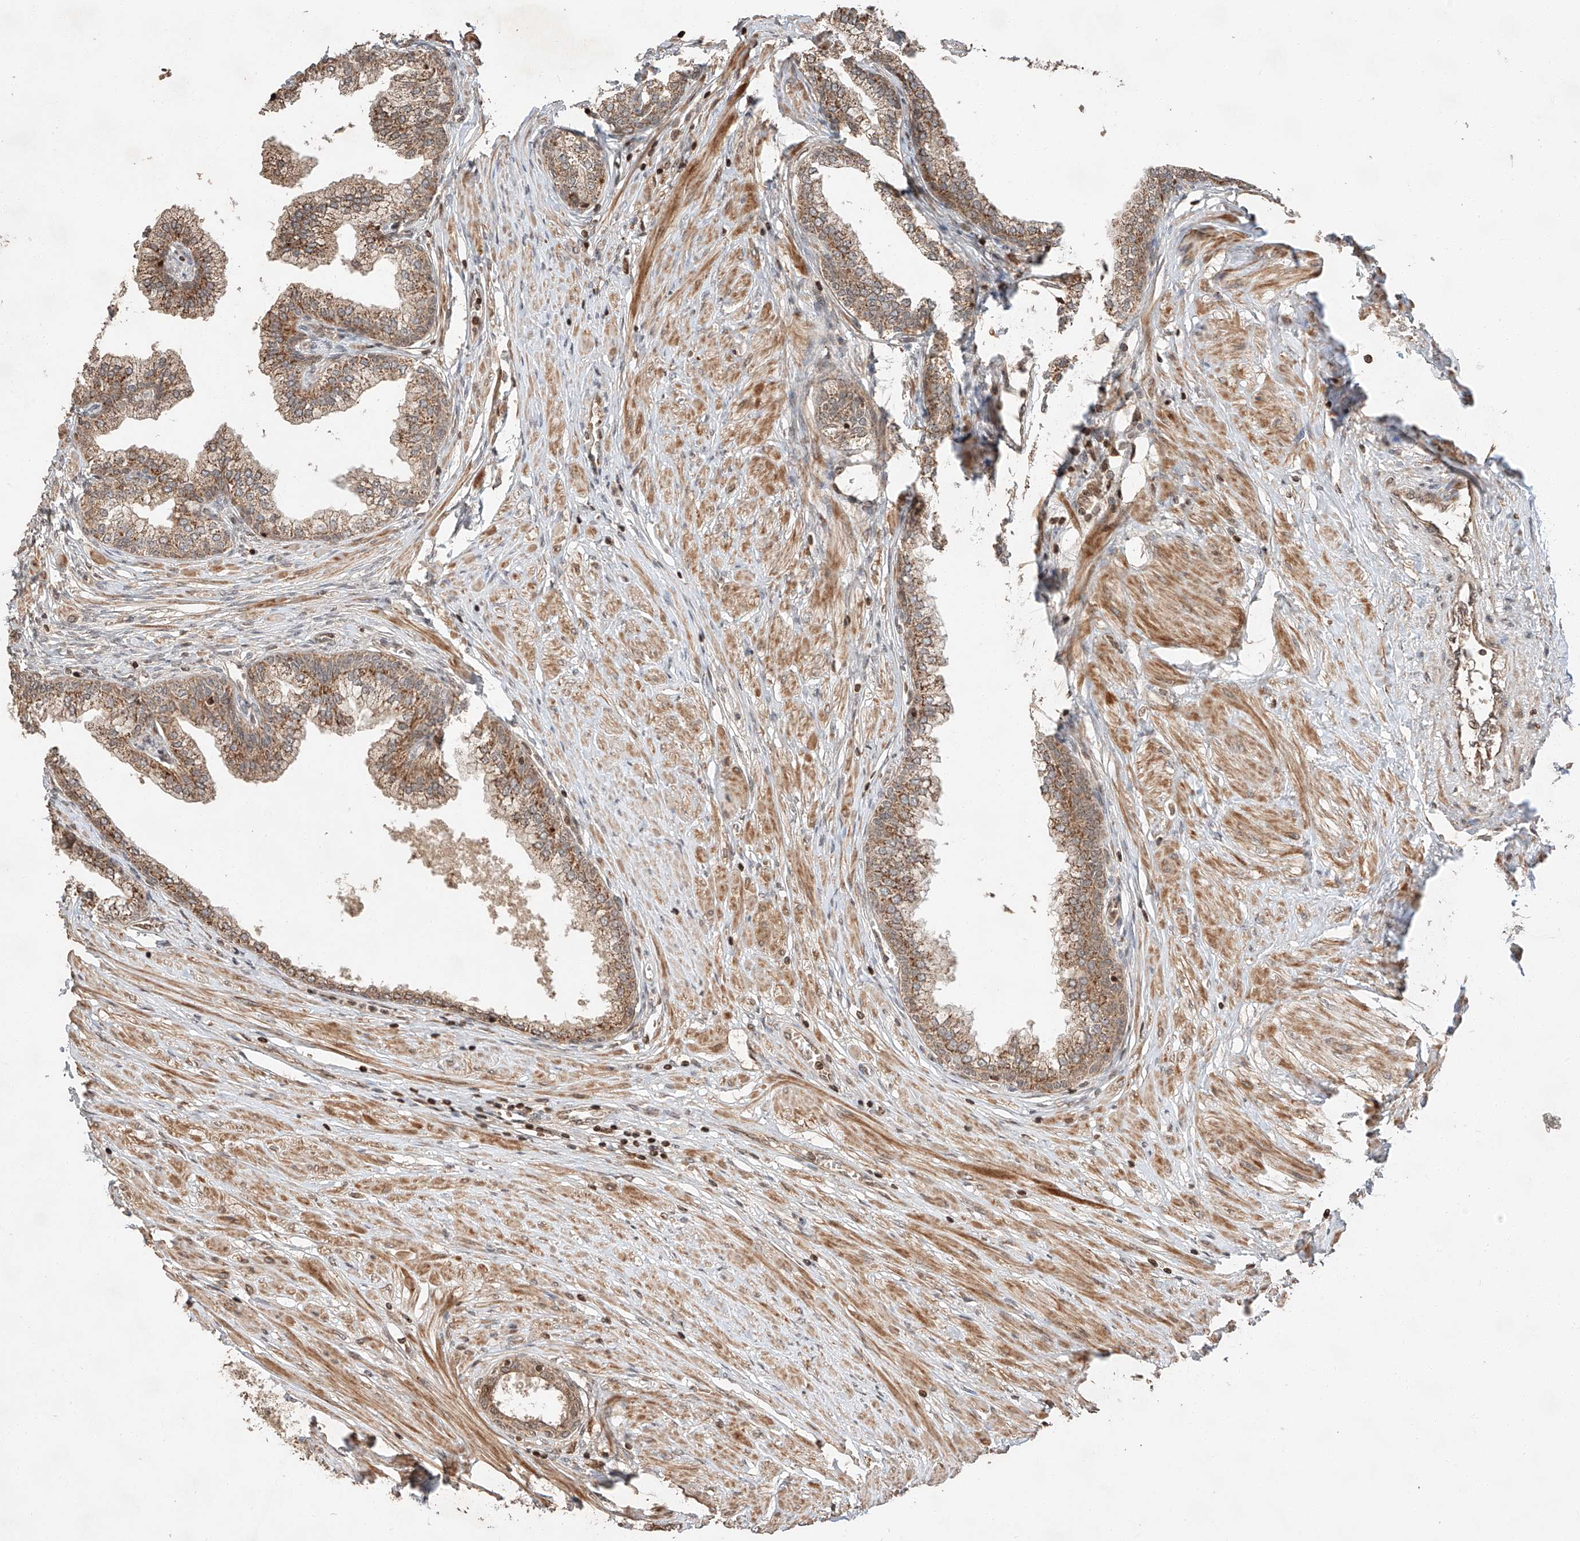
{"staining": {"intensity": "moderate", "quantity": ">75%", "location": "cytoplasmic/membranous"}, "tissue": "prostate", "cell_type": "Glandular cells", "image_type": "normal", "snomed": [{"axis": "morphology", "description": "Normal tissue, NOS"}, {"axis": "morphology", "description": "Urothelial carcinoma, Low grade"}, {"axis": "topography", "description": "Urinary bladder"}, {"axis": "topography", "description": "Prostate"}], "caption": "Glandular cells reveal medium levels of moderate cytoplasmic/membranous expression in about >75% of cells in normal prostate.", "gene": "ARHGAP33", "patient": {"sex": "male", "age": 60}}